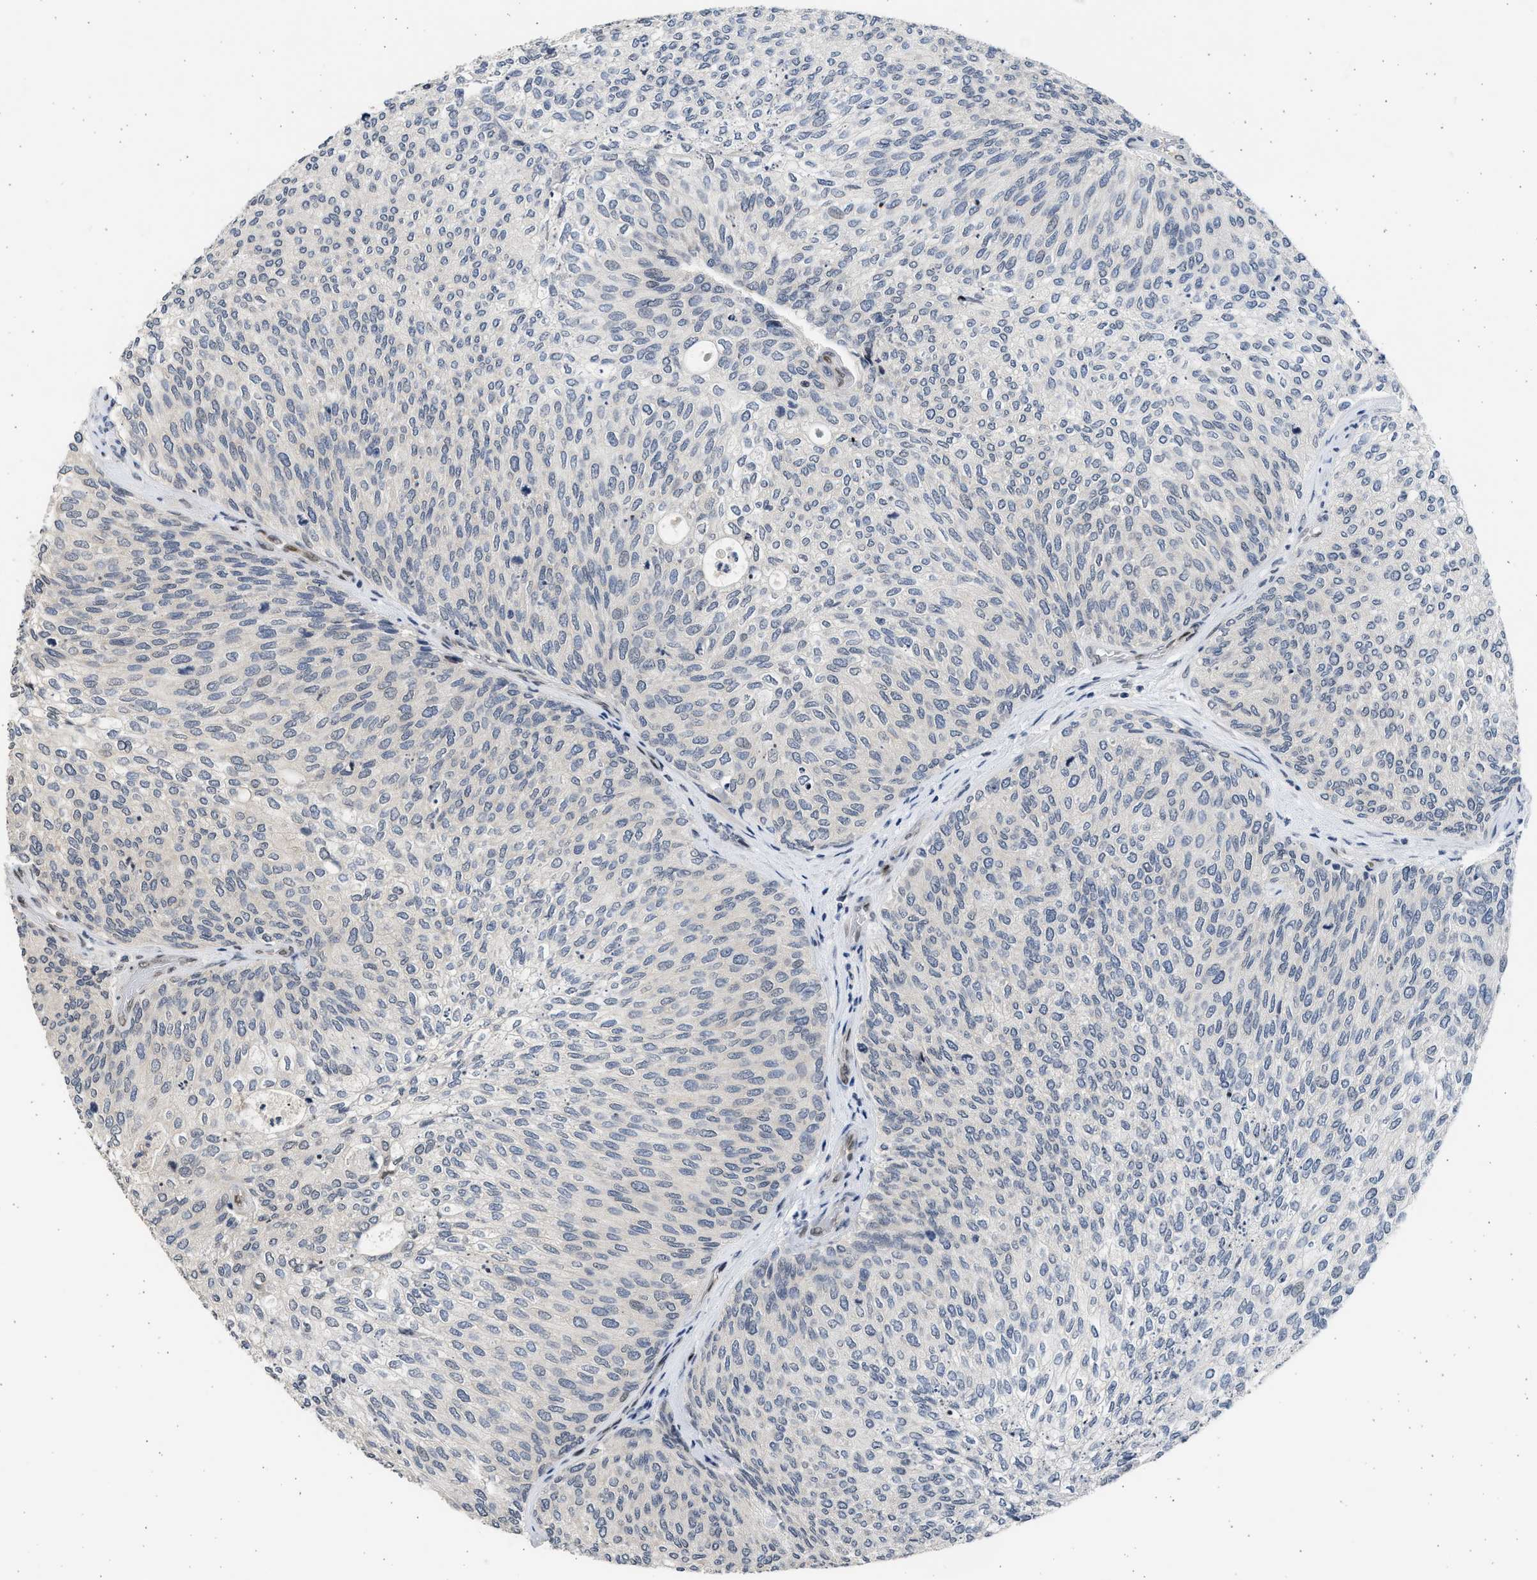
{"staining": {"intensity": "negative", "quantity": "none", "location": "none"}, "tissue": "urothelial cancer", "cell_type": "Tumor cells", "image_type": "cancer", "snomed": [{"axis": "morphology", "description": "Urothelial carcinoma, Low grade"}, {"axis": "topography", "description": "Urinary bladder"}], "caption": "Immunohistochemistry (IHC) histopathology image of human low-grade urothelial carcinoma stained for a protein (brown), which displays no expression in tumor cells.", "gene": "HMGN3", "patient": {"sex": "female", "age": 79}}